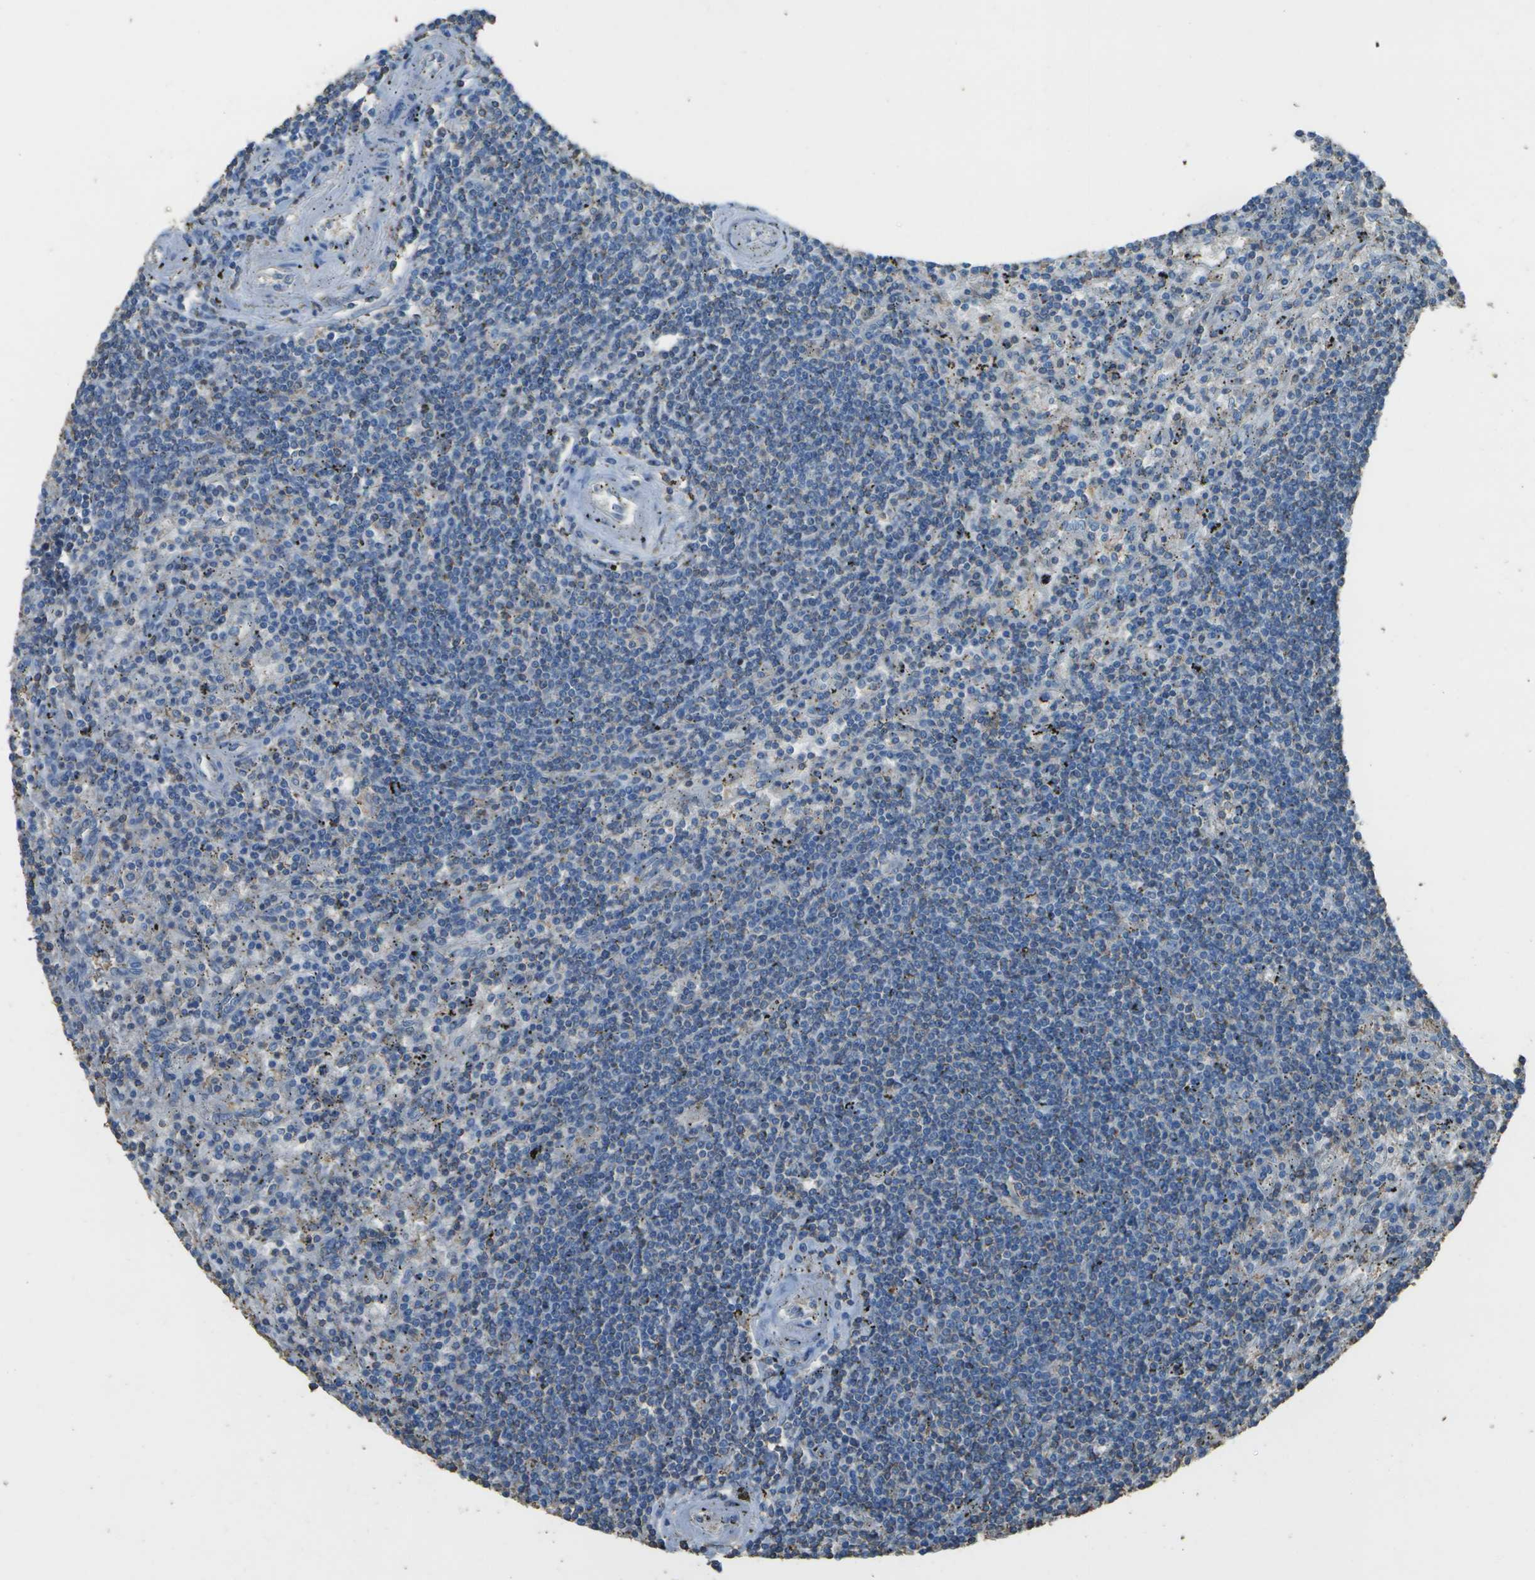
{"staining": {"intensity": "negative", "quantity": "none", "location": "none"}, "tissue": "lymphoma", "cell_type": "Tumor cells", "image_type": "cancer", "snomed": [{"axis": "morphology", "description": "Malignant lymphoma, non-Hodgkin's type, Low grade"}, {"axis": "topography", "description": "Spleen"}], "caption": "This is a image of immunohistochemistry staining of lymphoma, which shows no expression in tumor cells. (Stains: DAB immunohistochemistry with hematoxylin counter stain, Microscopy: brightfield microscopy at high magnification).", "gene": "CYP4F11", "patient": {"sex": "male", "age": 76}}